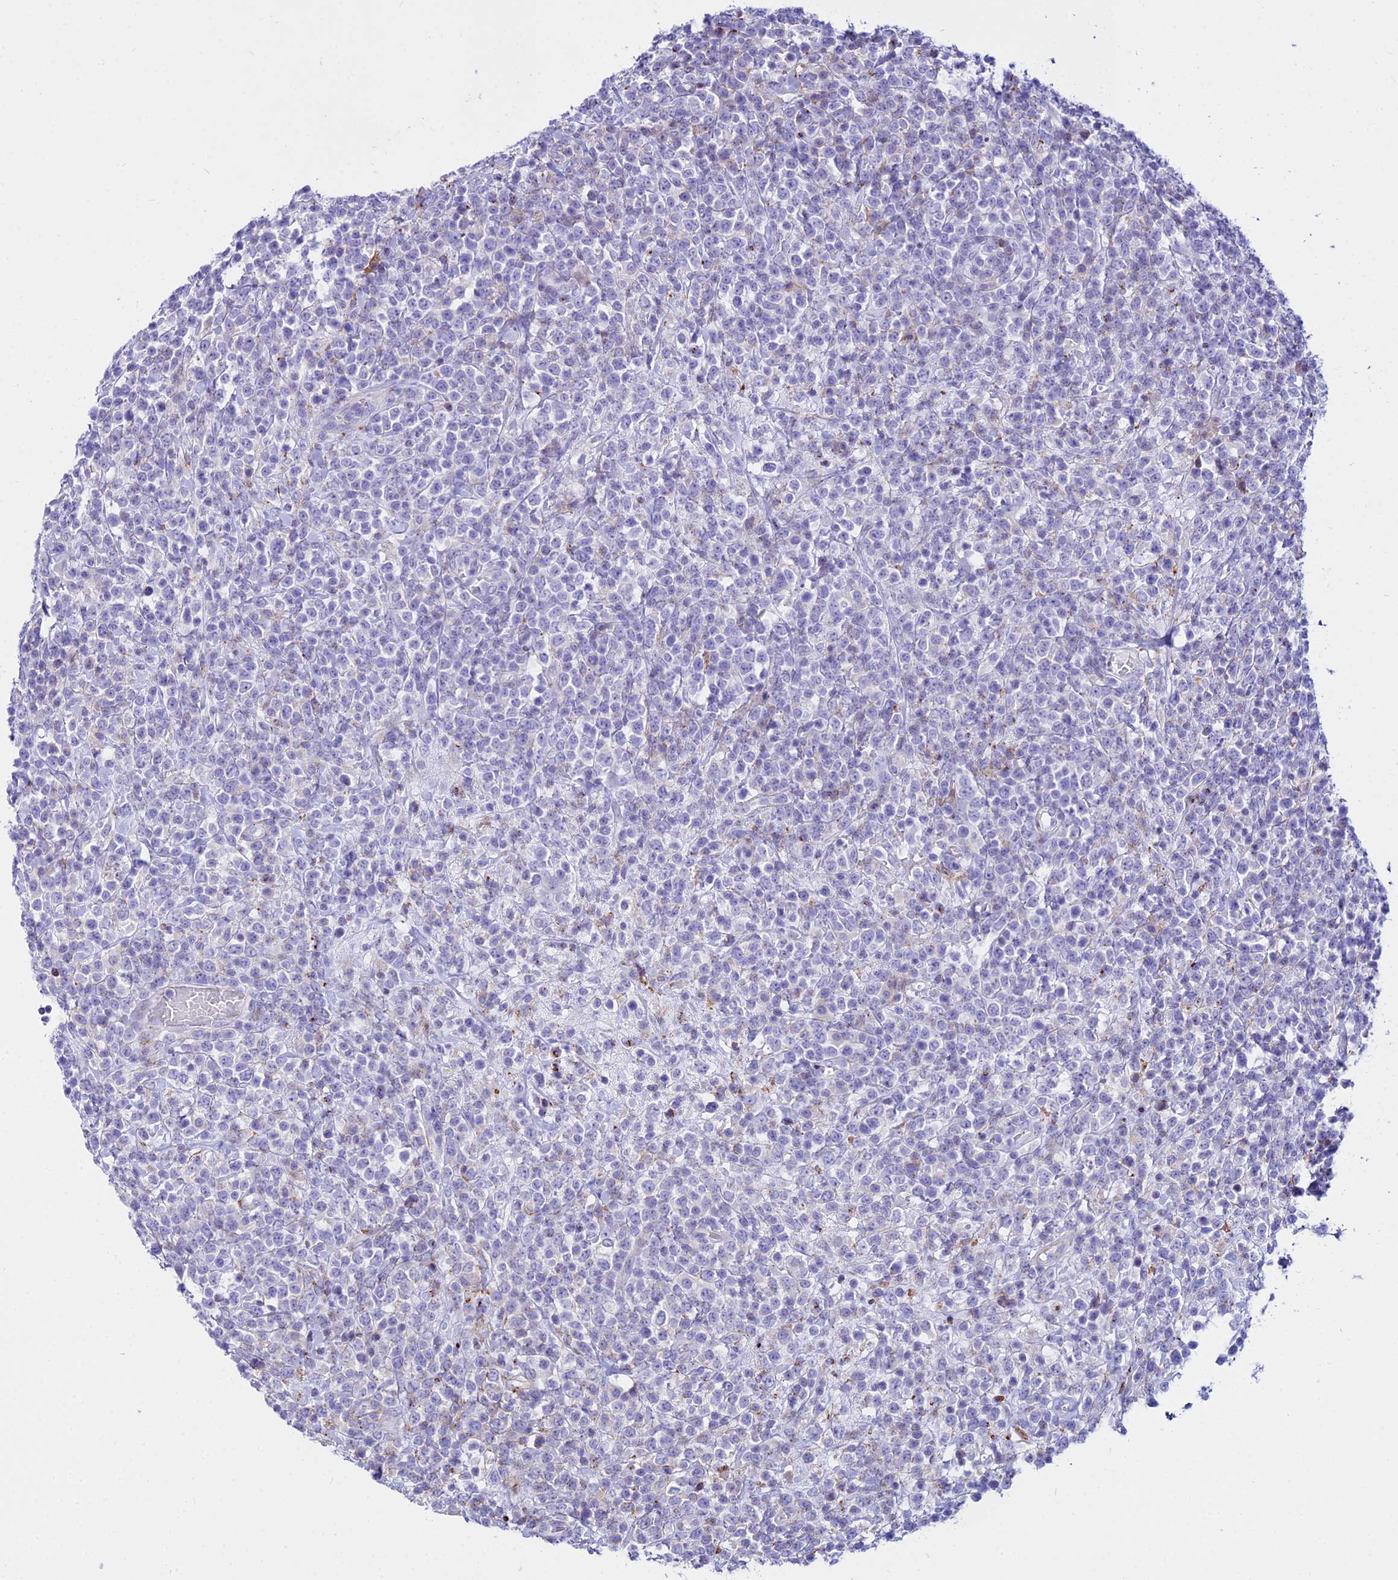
{"staining": {"intensity": "negative", "quantity": "none", "location": "none"}, "tissue": "lymphoma", "cell_type": "Tumor cells", "image_type": "cancer", "snomed": [{"axis": "morphology", "description": "Malignant lymphoma, non-Hodgkin's type, High grade"}, {"axis": "topography", "description": "Colon"}], "caption": "A photomicrograph of lymphoma stained for a protein displays no brown staining in tumor cells.", "gene": "DLX1", "patient": {"sex": "female", "age": 53}}